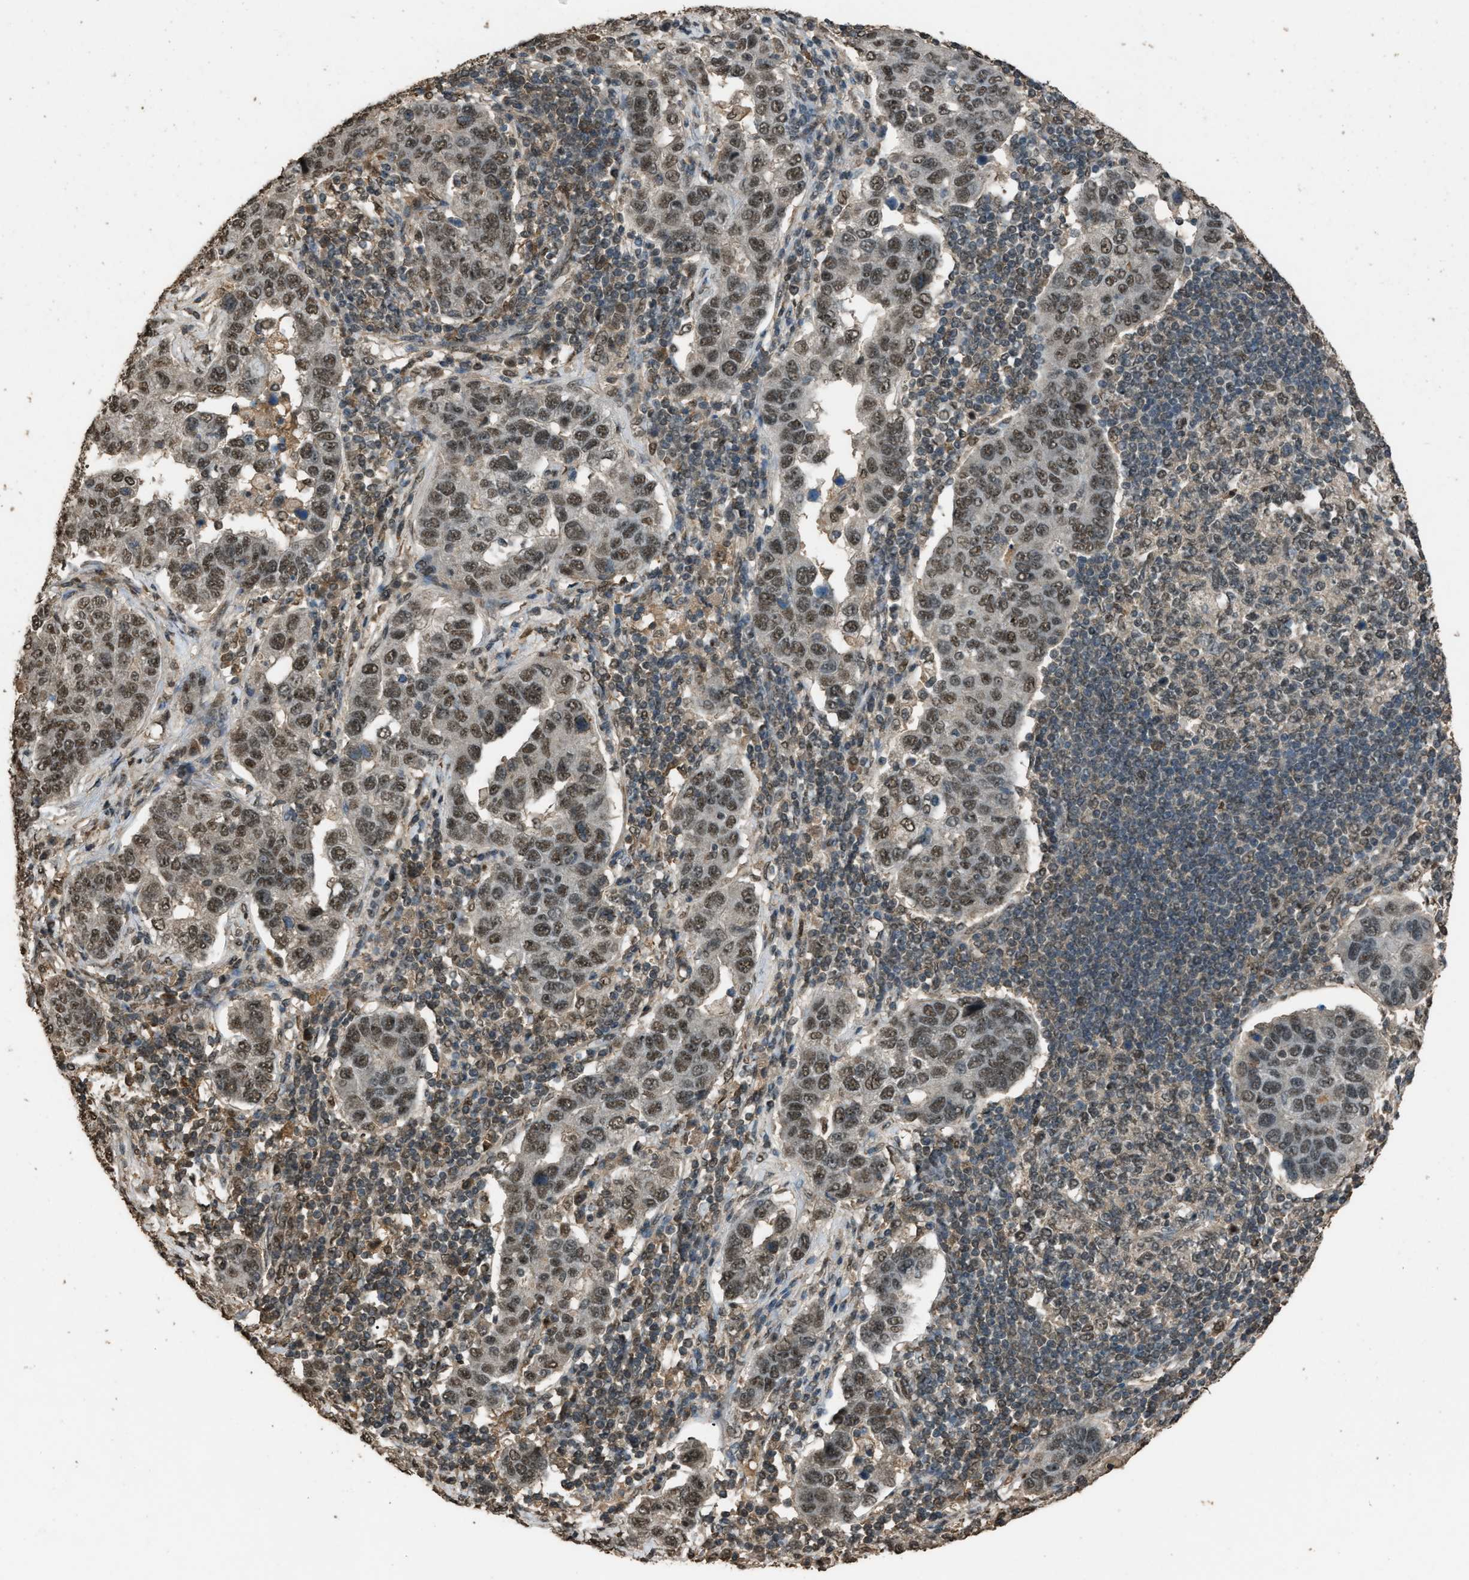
{"staining": {"intensity": "moderate", "quantity": ">75%", "location": "nuclear"}, "tissue": "pancreatic cancer", "cell_type": "Tumor cells", "image_type": "cancer", "snomed": [{"axis": "morphology", "description": "Adenocarcinoma, NOS"}, {"axis": "topography", "description": "Pancreas"}], "caption": "IHC (DAB (3,3'-diaminobenzidine)) staining of human pancreatic cancer displays moderate nuclear protein staining in about >75% of tumor cells. (IHC, brightfield microscopy, high magnification).", "gene": "SERTAD2", "patient": {"sex": "female", "age": 61}}